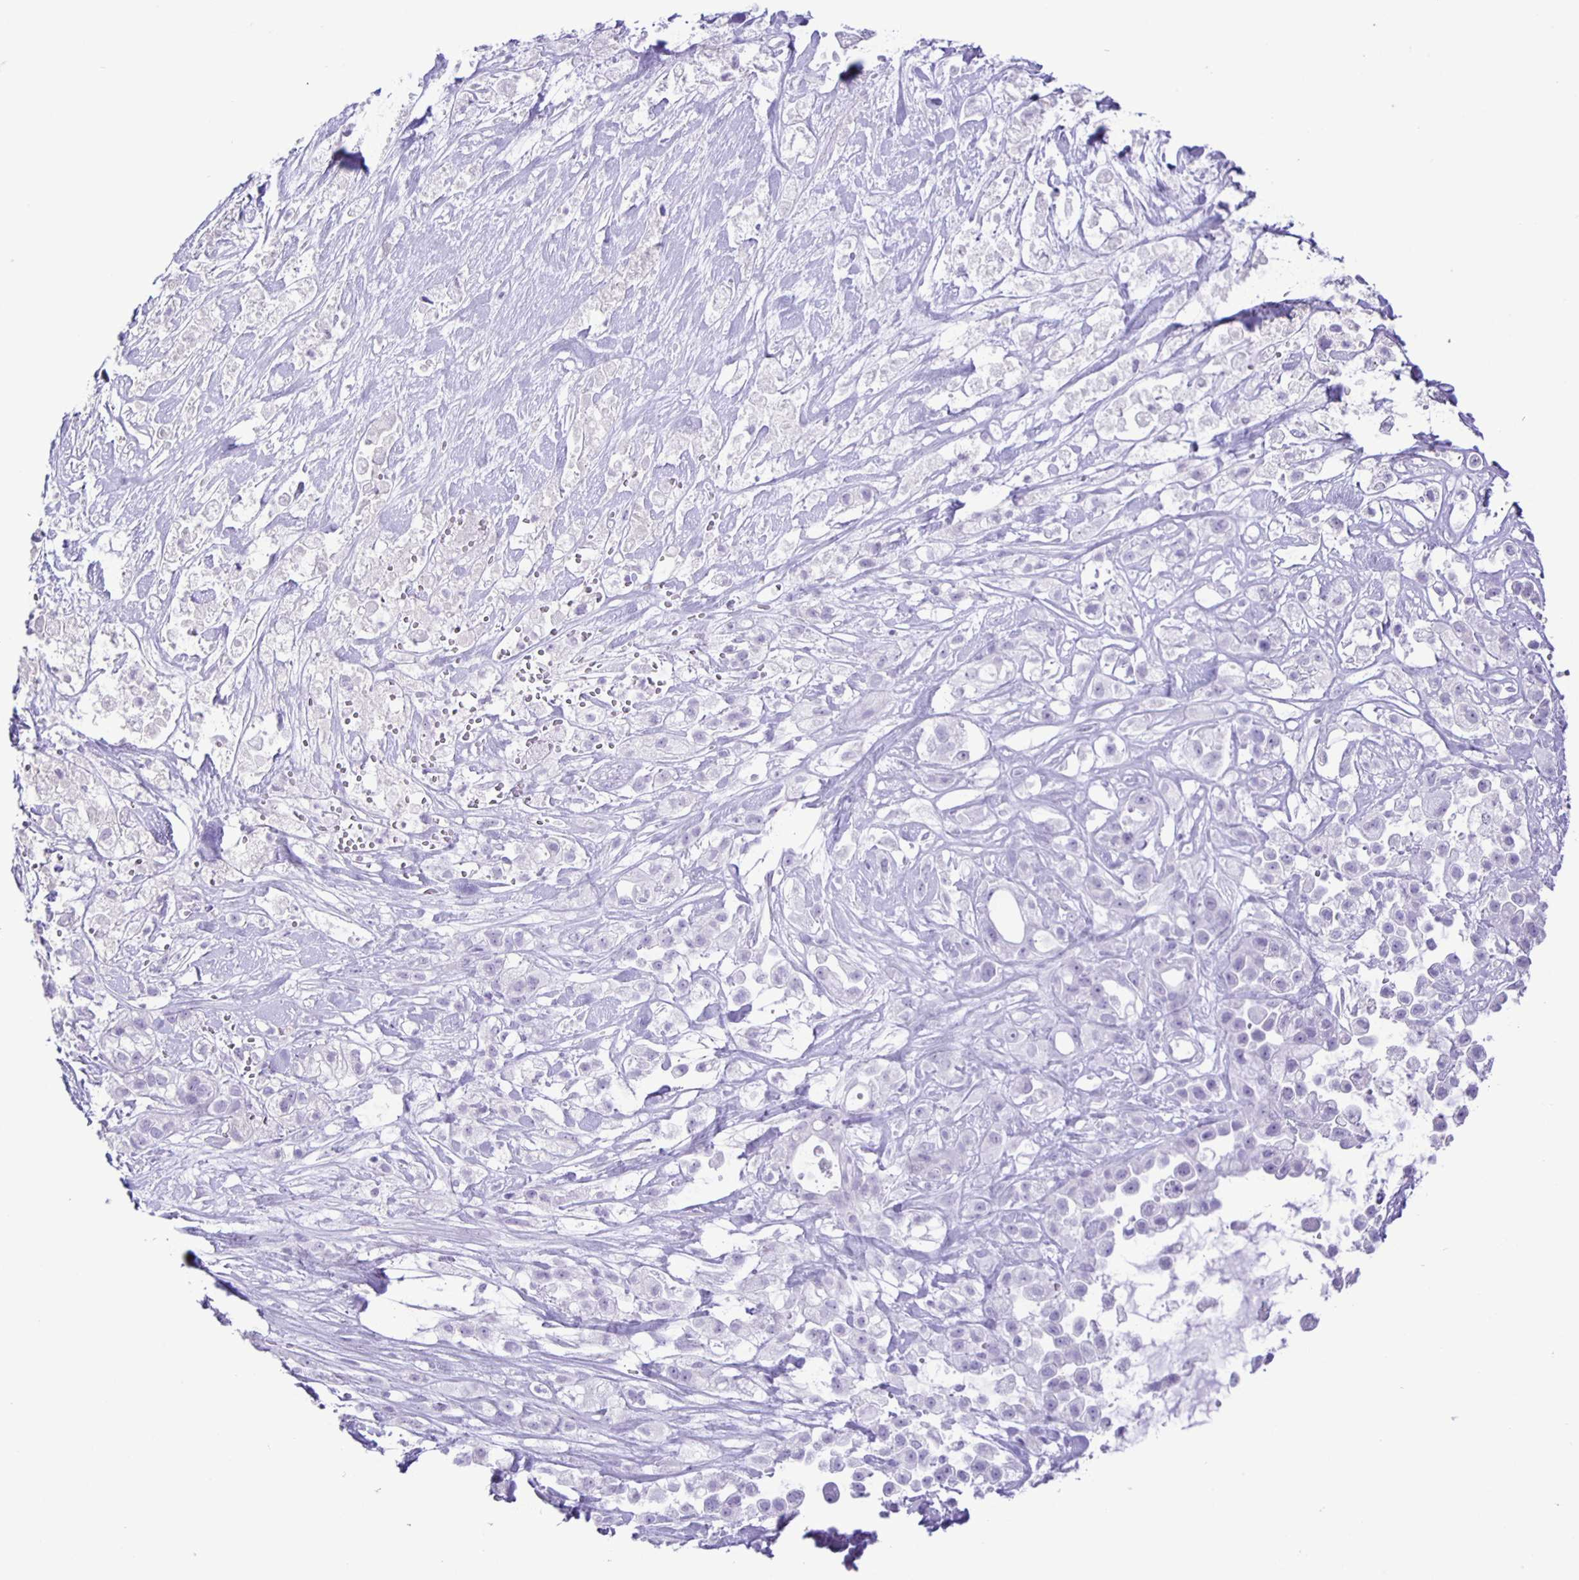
{"staining": {"intensity": "negative", "quantity": "none", "location": "none"}, "tissue": "pancreatic cancer", "cell_type": "Tumor cells", "image_type": "cancer", "snomed": [{"axis": "morphology", "description": "Adenocarcinoma, NOS"}, {"axis": "topography", "description": "Pancreas"}], "caption": "The IHC histopathology image has no significant expression in tumor cells of pancreatic cancer tissue. The staining is performed using DAB brown chromogen with nuclei counter-stained in using hematoxylin.", "gene": "EZHIP", "patient": {"sex": "male", "age": 44}}